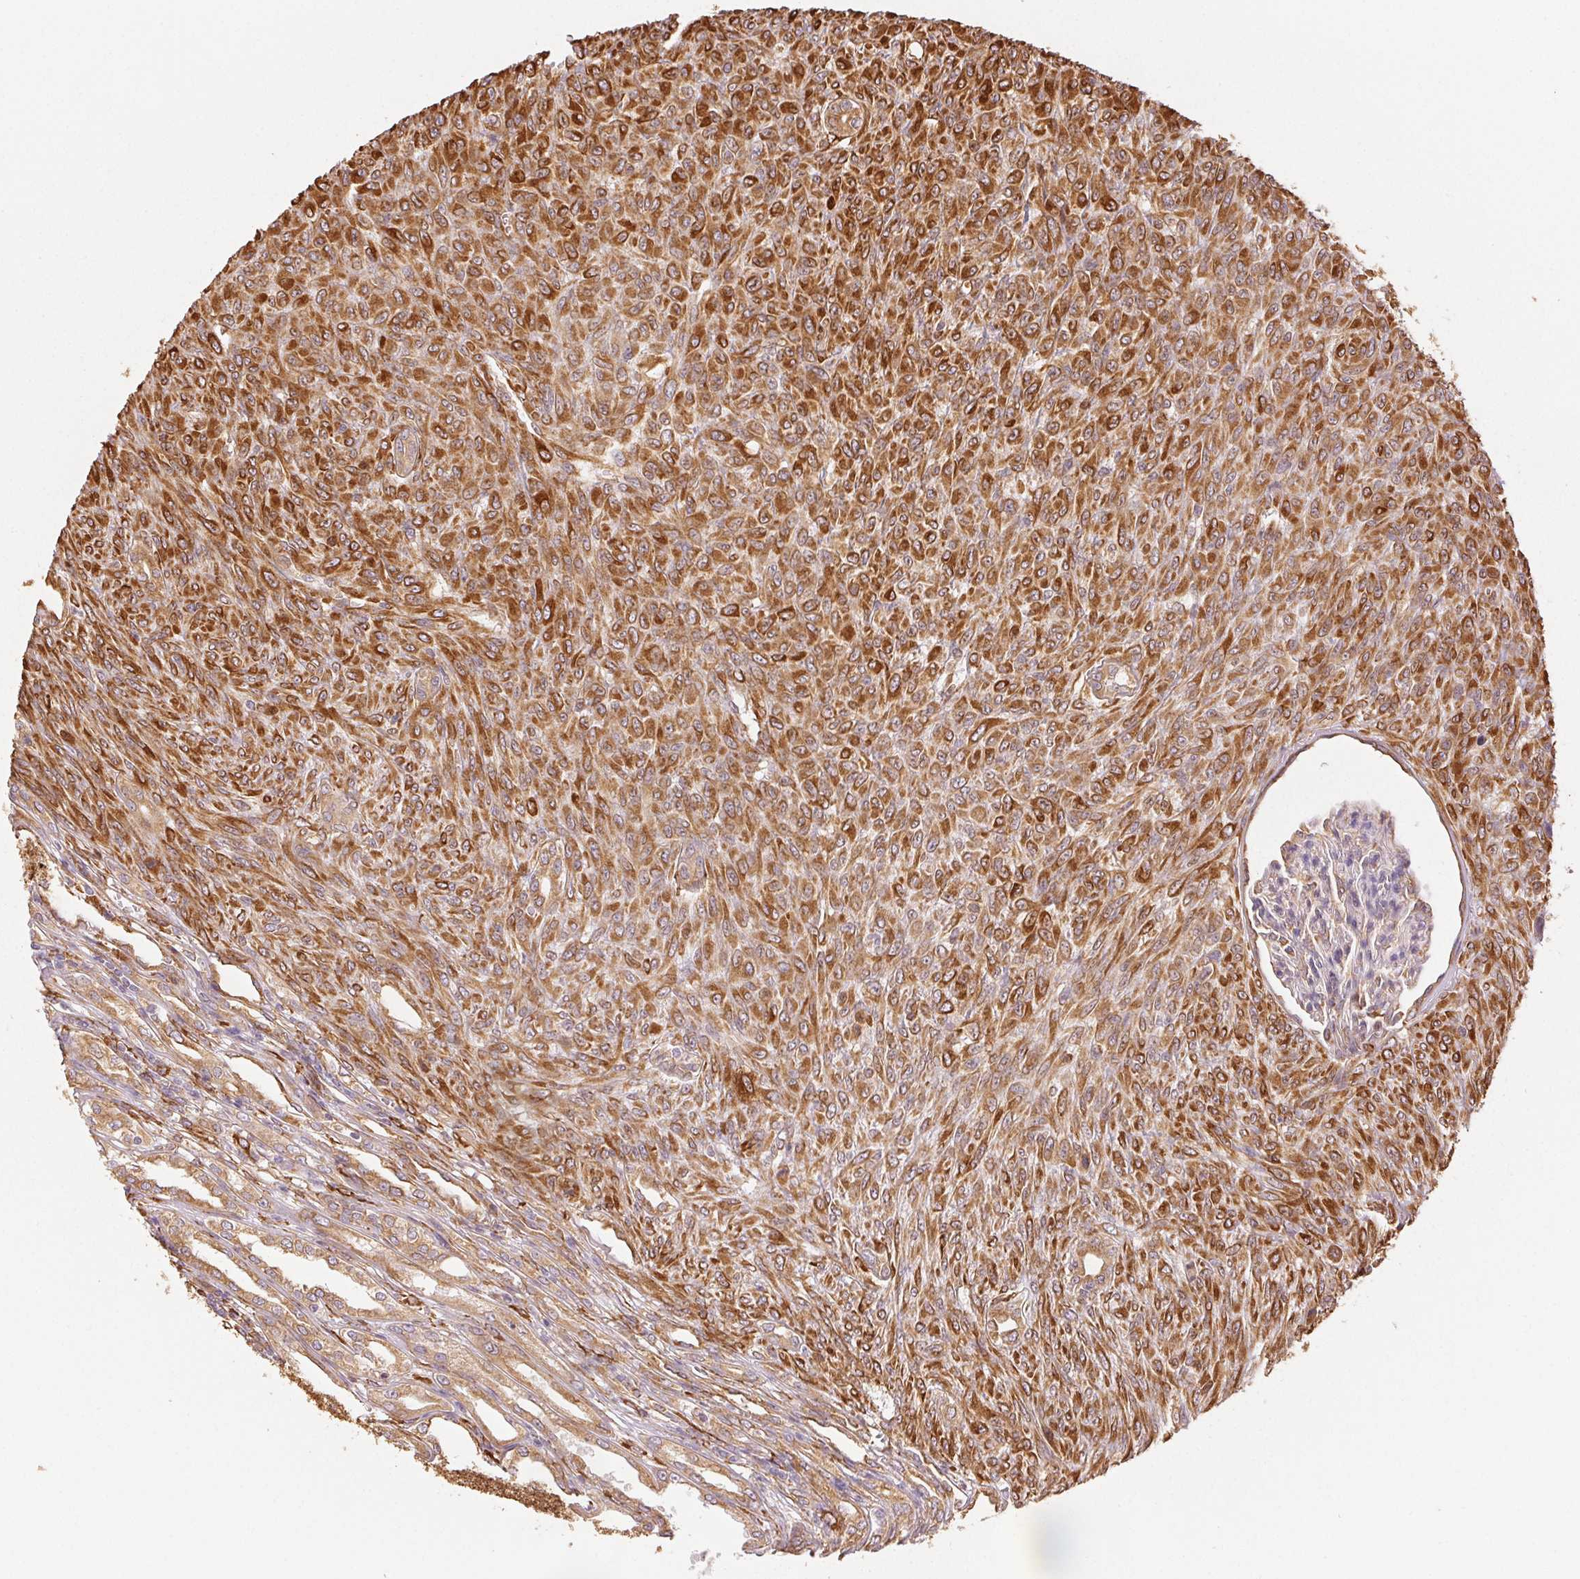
{"staining": {"intensity": "strong", "quantity": ">75%", "location": "cytoplasmic/membranous"}, "tissue": "renal cancer", "cell_type": "Tumor cells", "image_type": "cancer", "snomed": [{"axis": "morphology", "description": "Adenocarcinoma, NOS"}, {"axis": "topography", "description": "Kidney"}], "caption": "Immunohistochemical staining of human renal cancer (adenocarcinoma) displays high levels of strong cytoplasmic/membranous protein staining in about >75% of tumor cells.", "gene": "RCN3", "patient": {"sex": "male", "age": 58}}